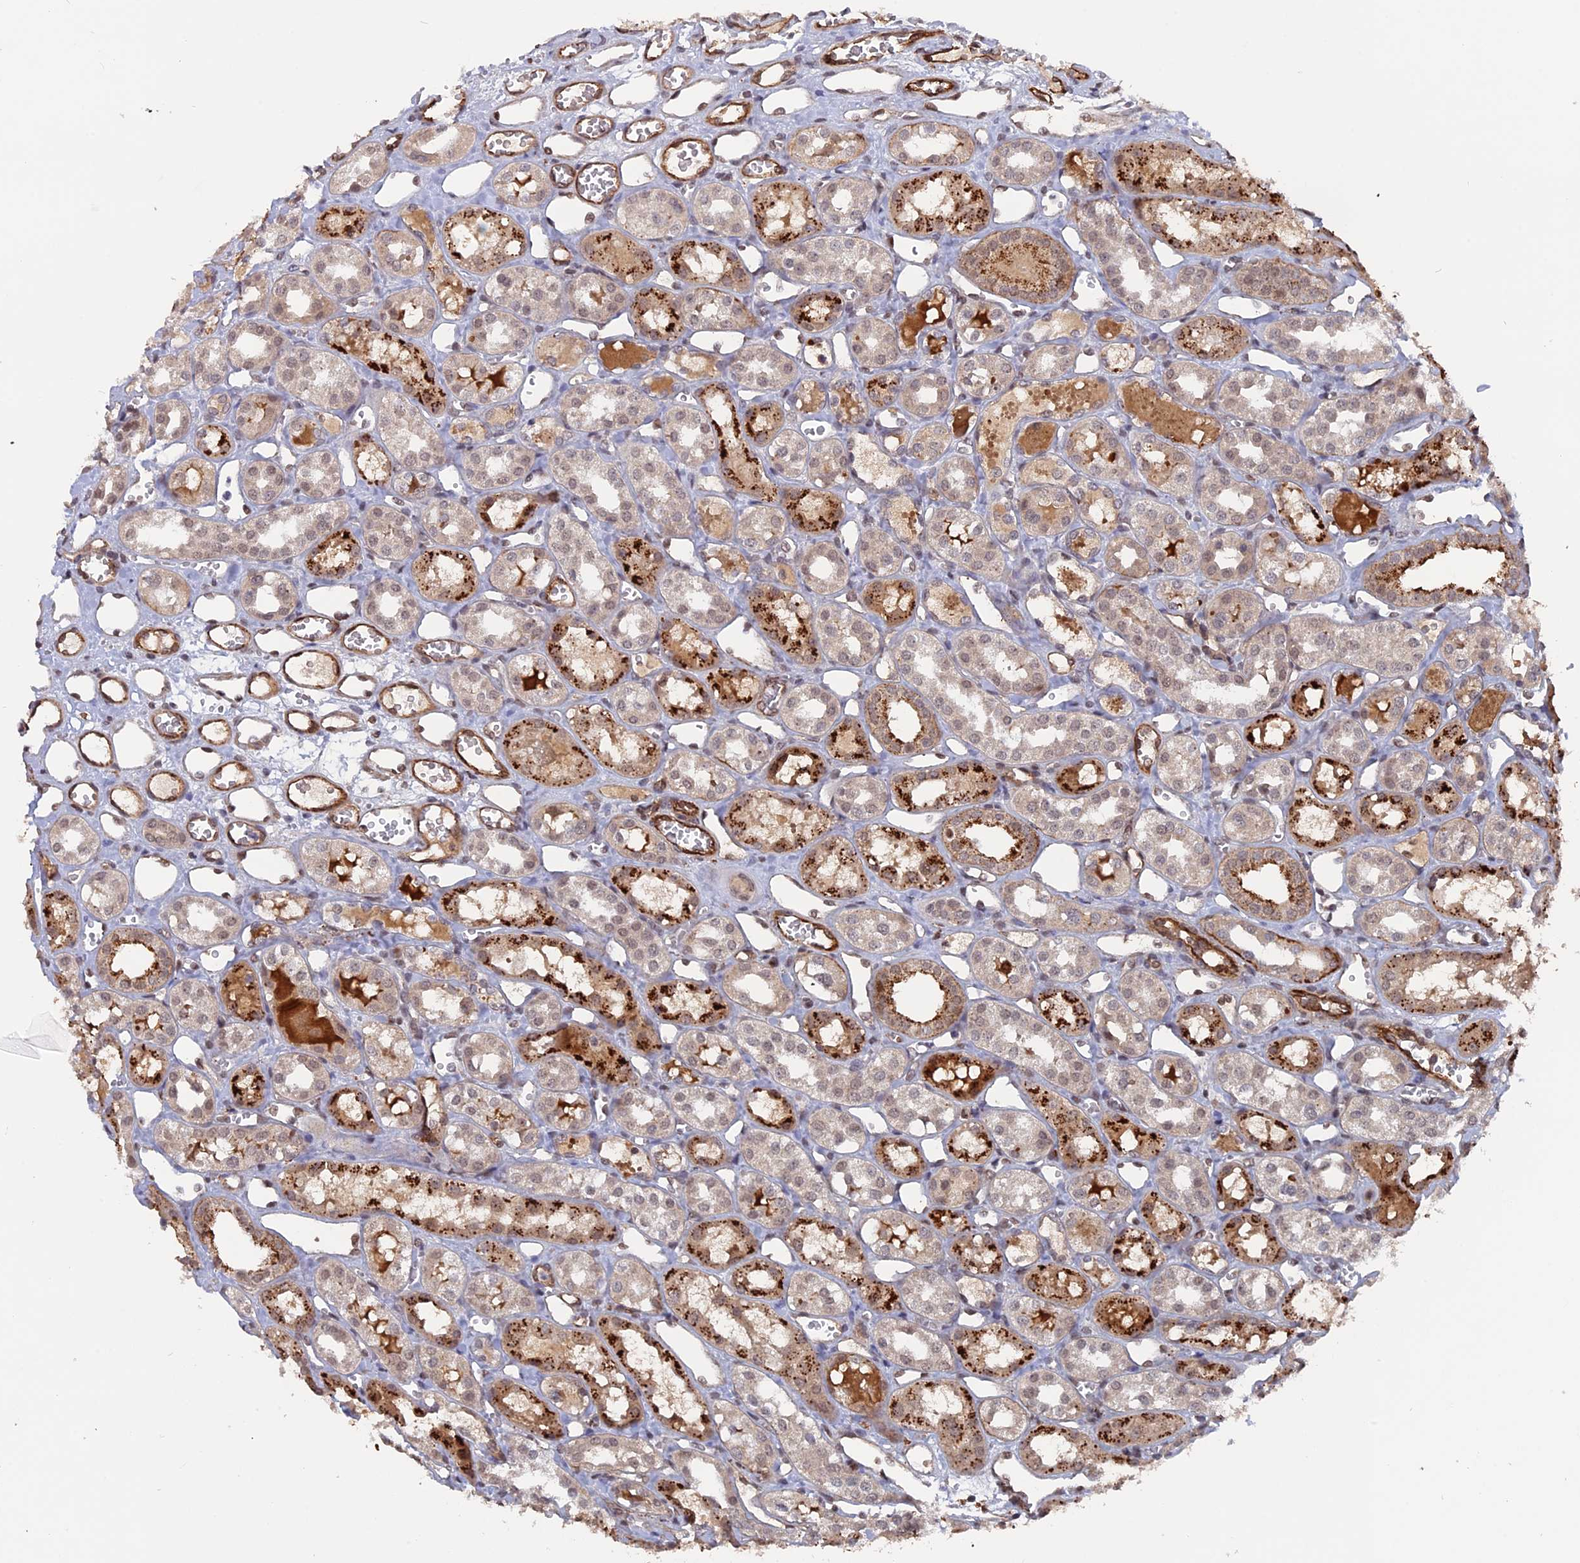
{"staining": {"intensity": "weak", "quantity": ">75%", "location": "cytoplasmic/membranous"}, "tissue": "kidney", "cell_type": "Cells in glomeruli", "image_type": "normal", "snomed": [{"axis": "morphology", "description": "Normal tissue, NOS"}, {"axis": "topography", "description": "Kidney"}], "caption": "A low amount of weak cytoplasmic/membranous staining is identified in approximately >75% of cells in glomeruli in normal kidney.", "gene": "NOSIP", "patient": {"sex": "male", "age": 16}}